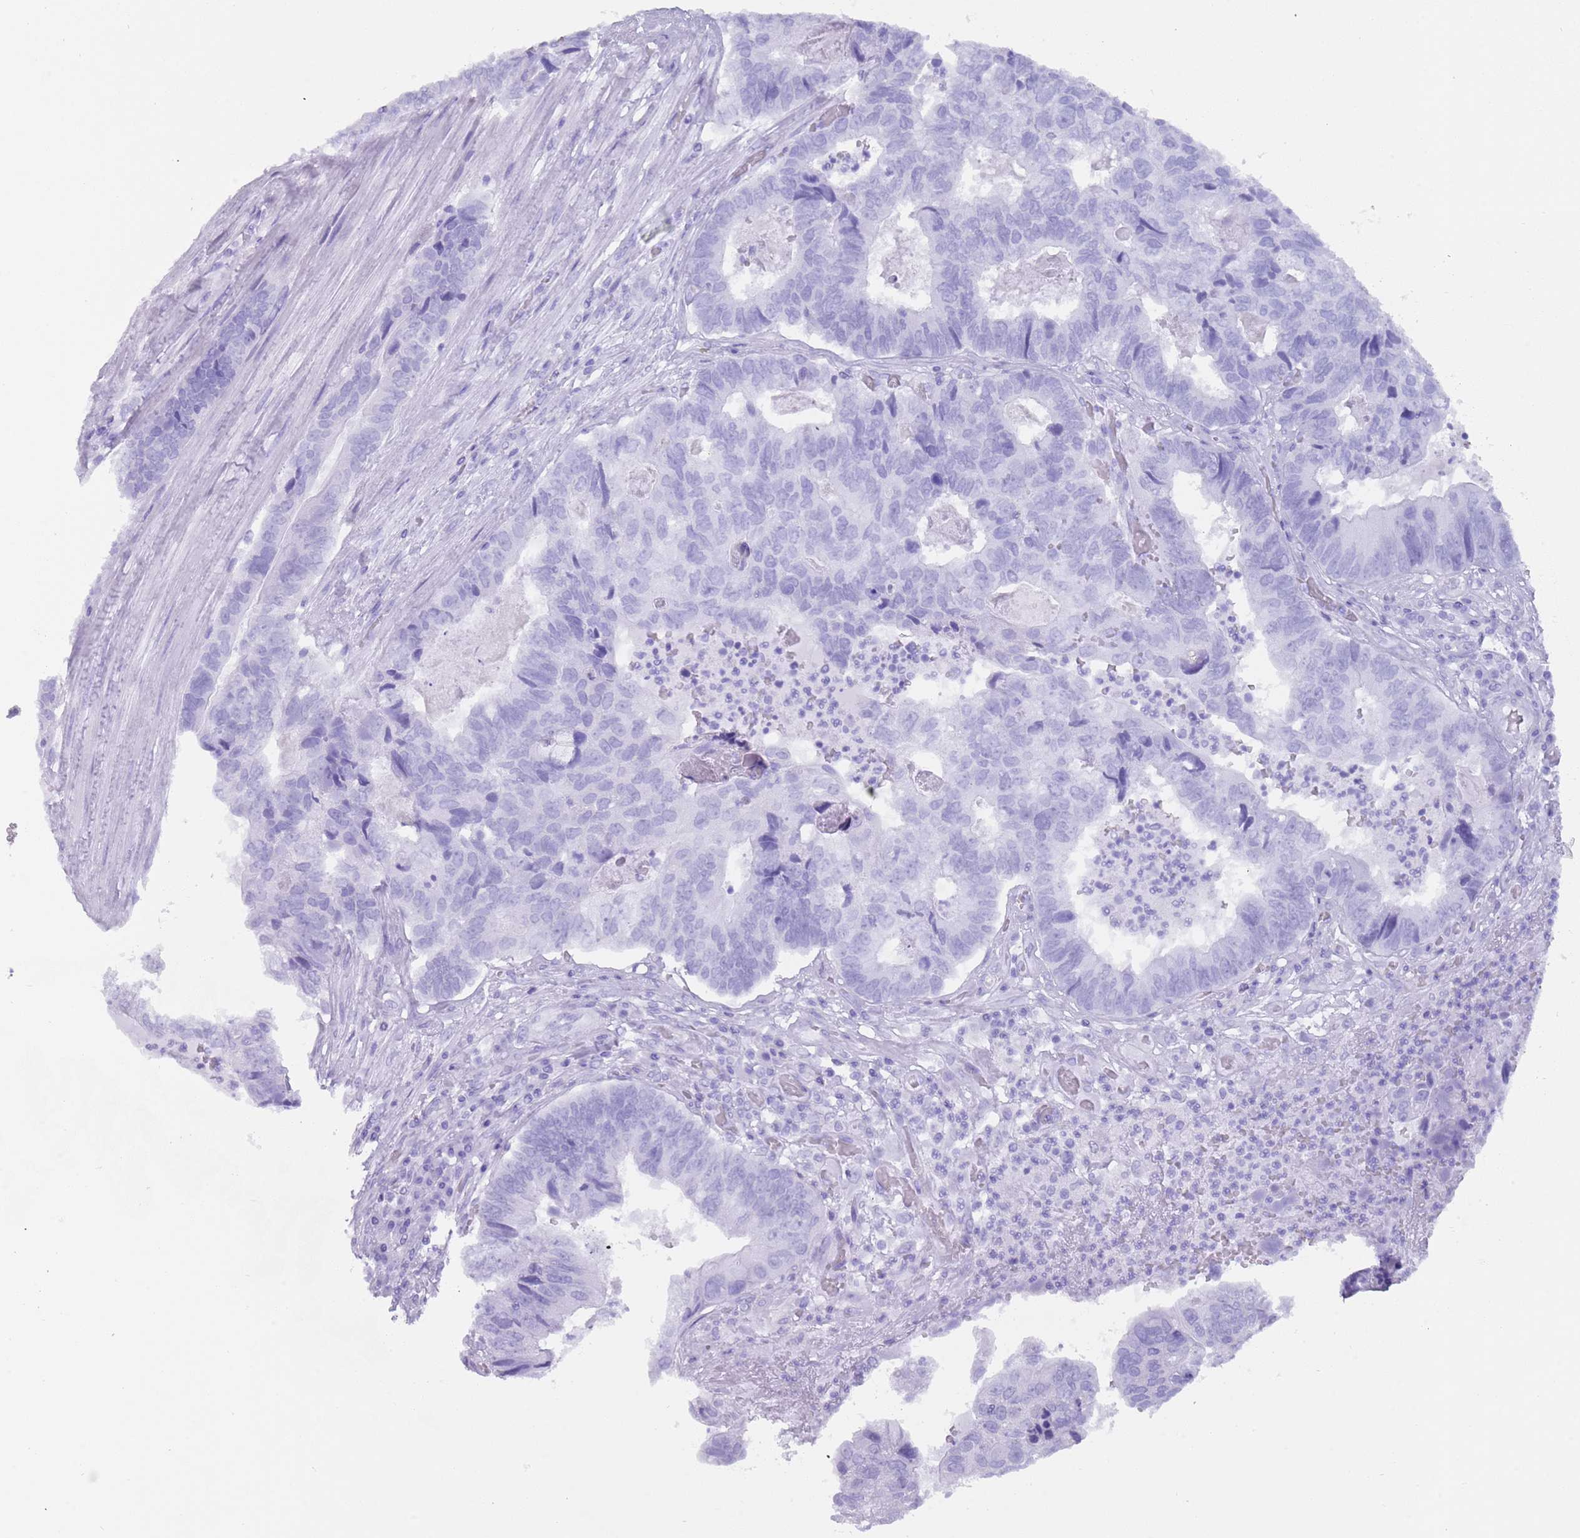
{"staining": {"intensity": "negative", "quantity": "none", "location": "none"}, "tissue": "colorectal cancer", "cell_type": "Tumor cells", "image_type": "cancer", "snomed": [{"axis": "morphology", "description": "Adenocarcinoma, NOS"}, {"axis": "topography", "description": "Colon"}], "caption": "This is a image of IHC staining of colorectal cancer (adenocarcinoma), which shows no positivity in tumor cells.", "gene": "MYADML2", "patient": {"sex": "female", "age": 67}}